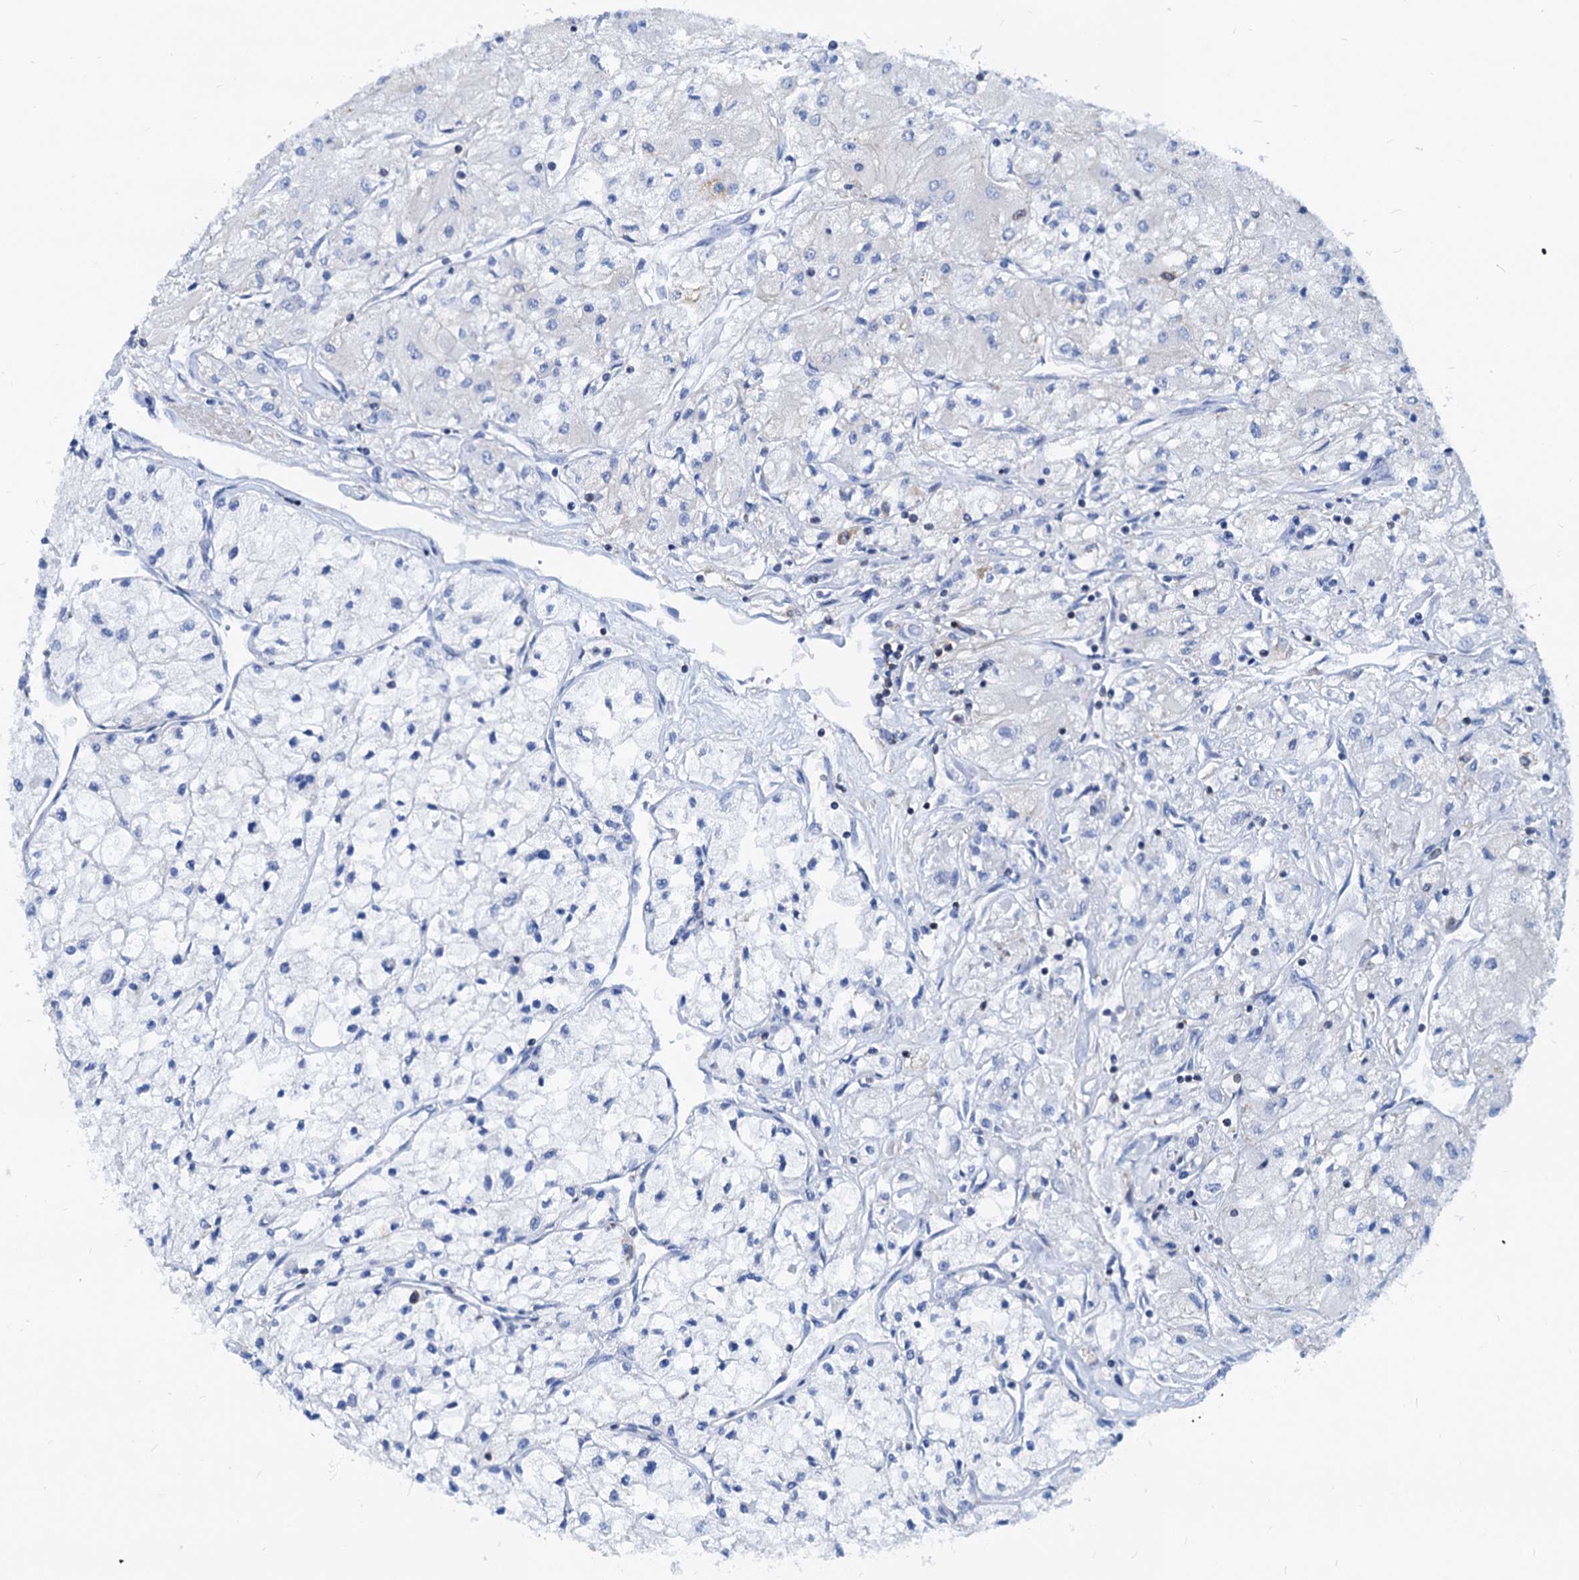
{"staining": {"intensity": "negative", "quantity": "none", "location": "none"}, "tissue": "renal cancer", "cell_type": "Tumor cells", "image_type": "cancer", "snomed": [{"axis": "morphology", "description": "Adenocarcinoma, NOS"}, {"axis": "topography", "description": "Kidney"}], "caption": "Renal cancer was stained to show a protein in brown. There is no significant staining in tumor cells. Nuclei are stained in blue.", "gene": "LCP2", "patient": {"sex": "male", "age": 80}}